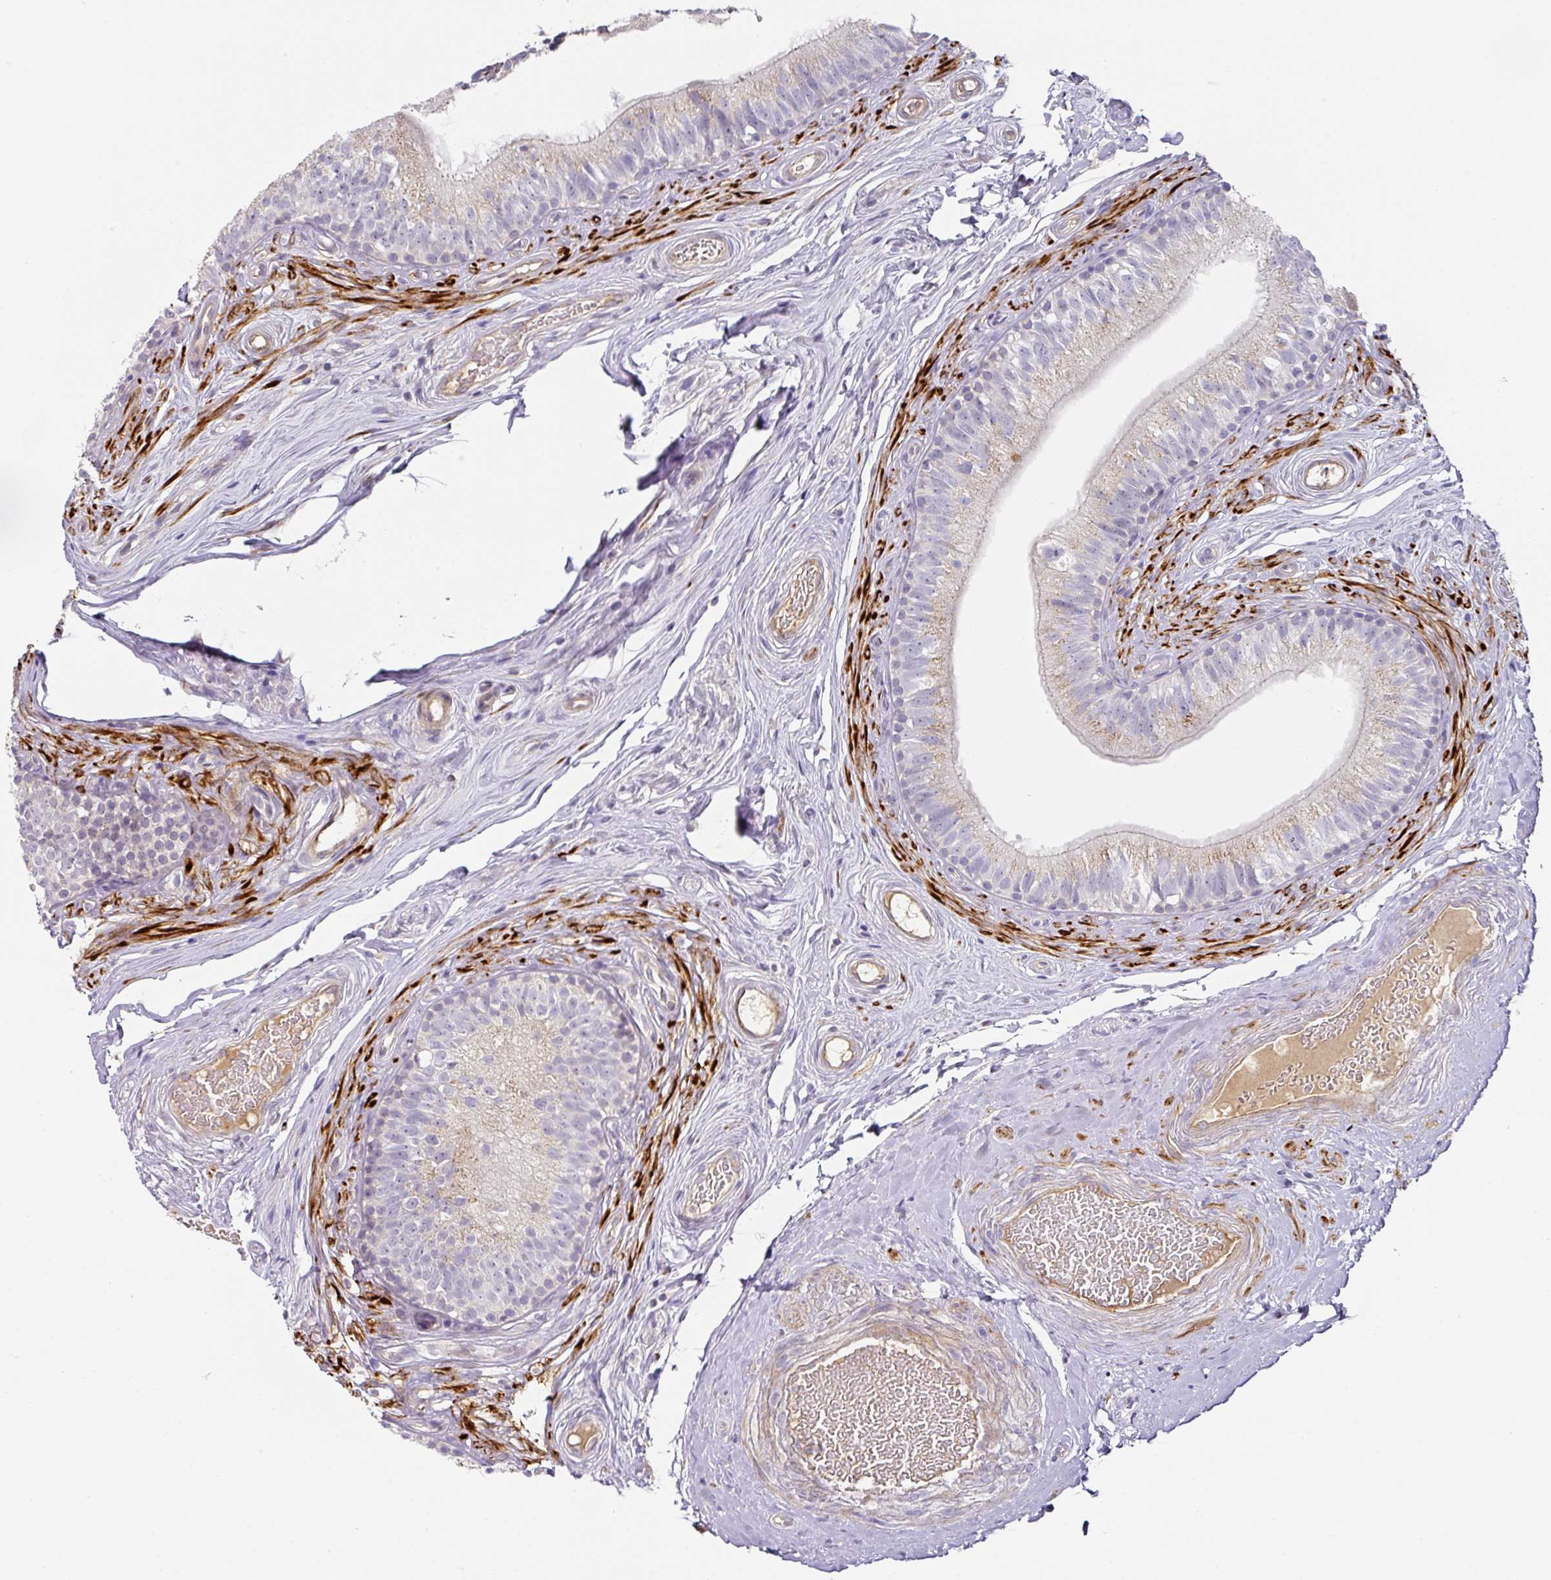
{"staining": {"intensity": "moderate", "quantity": "<25%", "location": "cytoplasmic/membranous"}, "tissue": "epididymis", "cell_type": "Glandular cells", "image_type": "normal", "snomed": [{"axis": "morphology", "description": "Normal tissue, NOS"}, {"axis": "morphology", "description": "Seminoma, NOS"}, {"axis": "topography", "description": "Testis"}, {"axis": "topography", "description": "Epididymis"}], "caption": "A brown stain labels moderate cytoplasmic/membranous staining of a protein in glandular cells of benign human epididymis. (DAB (3,3'-diaminobenzidine) IHC with brightfield microscopy, high magnification).", "gene": "TARM1", "patient": {"sex": "male", "age": 45}}